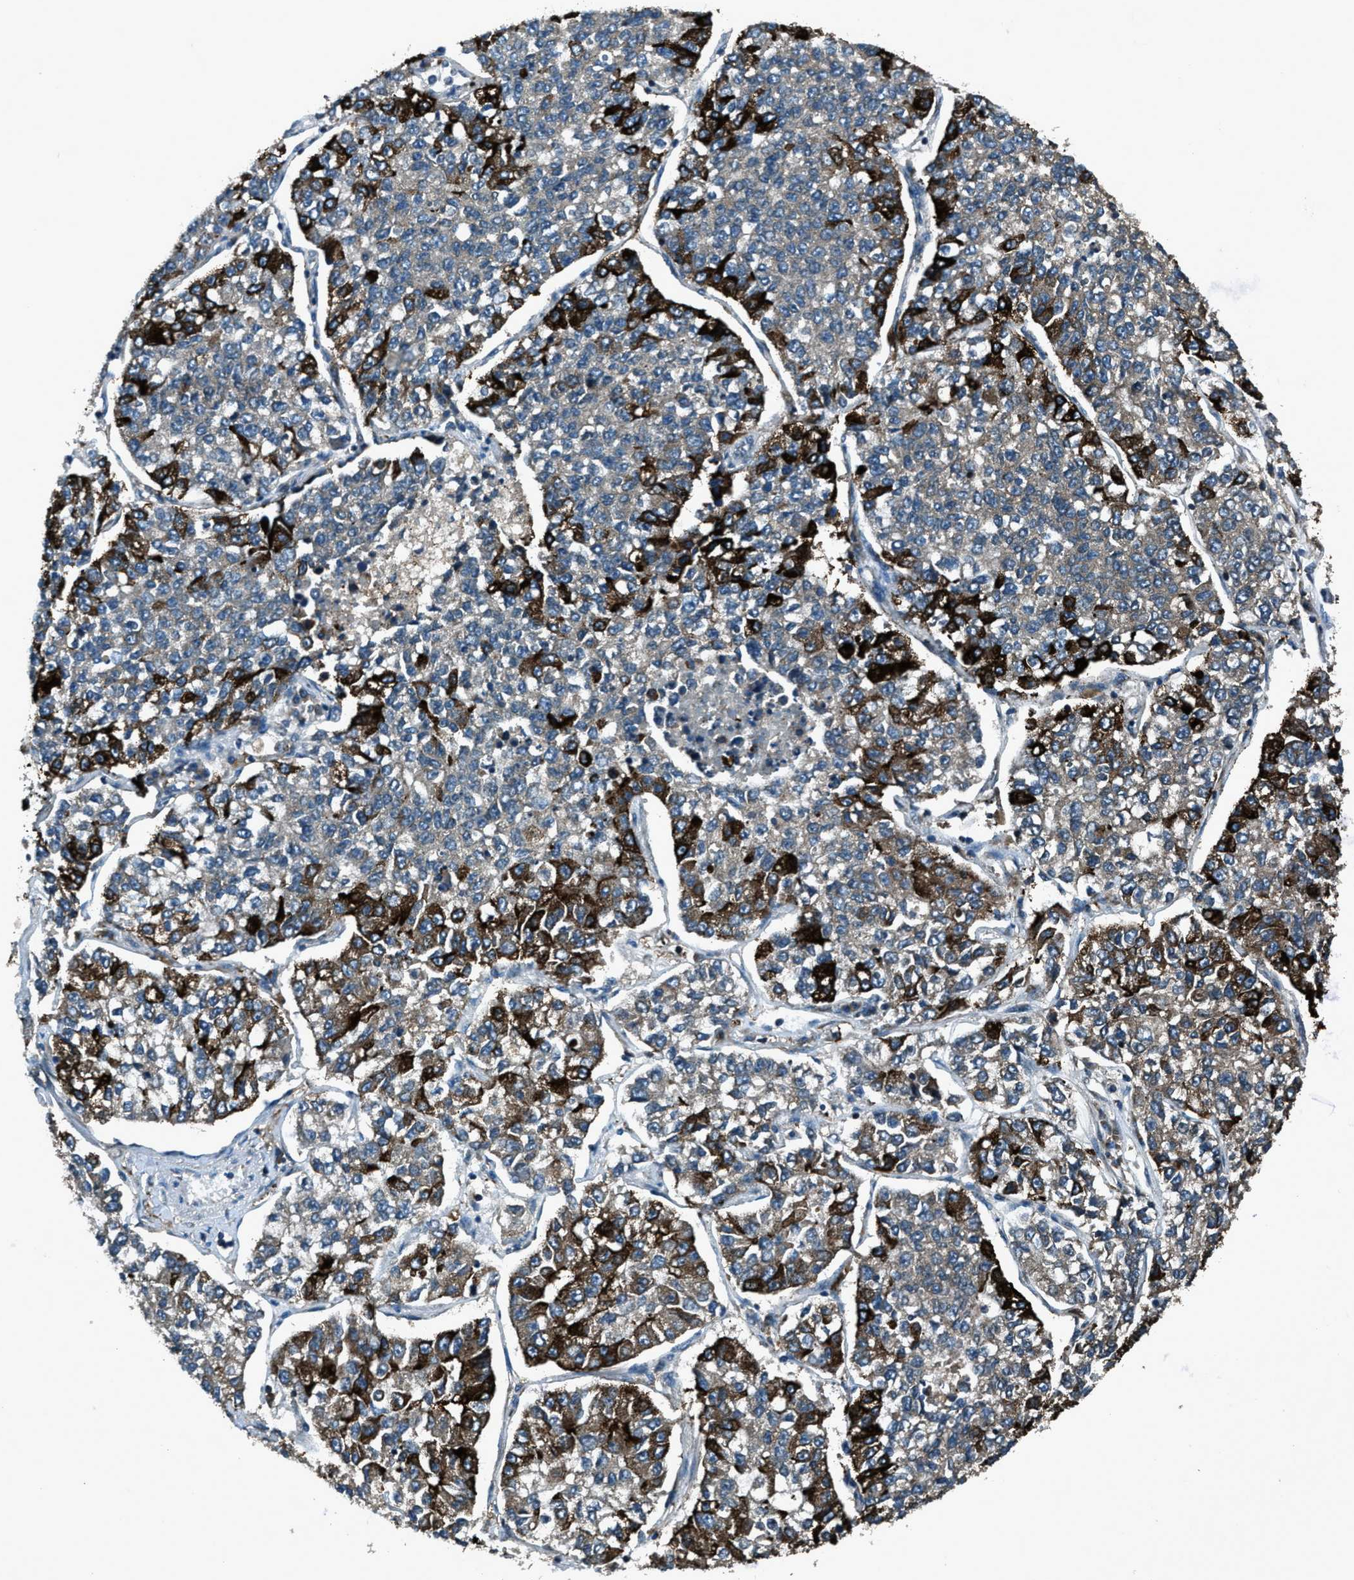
{"staining": {"intensity": "strong", "quantity": "25%-75%", "location": "cytoplasmic/membranous"}, "tissue": "lung cancer", "cell_type": "Tumor cells", "image_type": "cancer", "snomed": [{"axis": "morphology", "description": "Adenocarcinoma, NOS"}, {"axis": "topography", "description": "Lung"}], "caption": "An image of lung cancer (adenocarcinoma) stained for a protein displays strong cytoplasmic/membranous brown staining in tumor cells. (brown staining indicates protein expression, while blue staining denotes nuclei).", "gene": "TRIM4", "patient": {"sex": "male", "age": 49}}